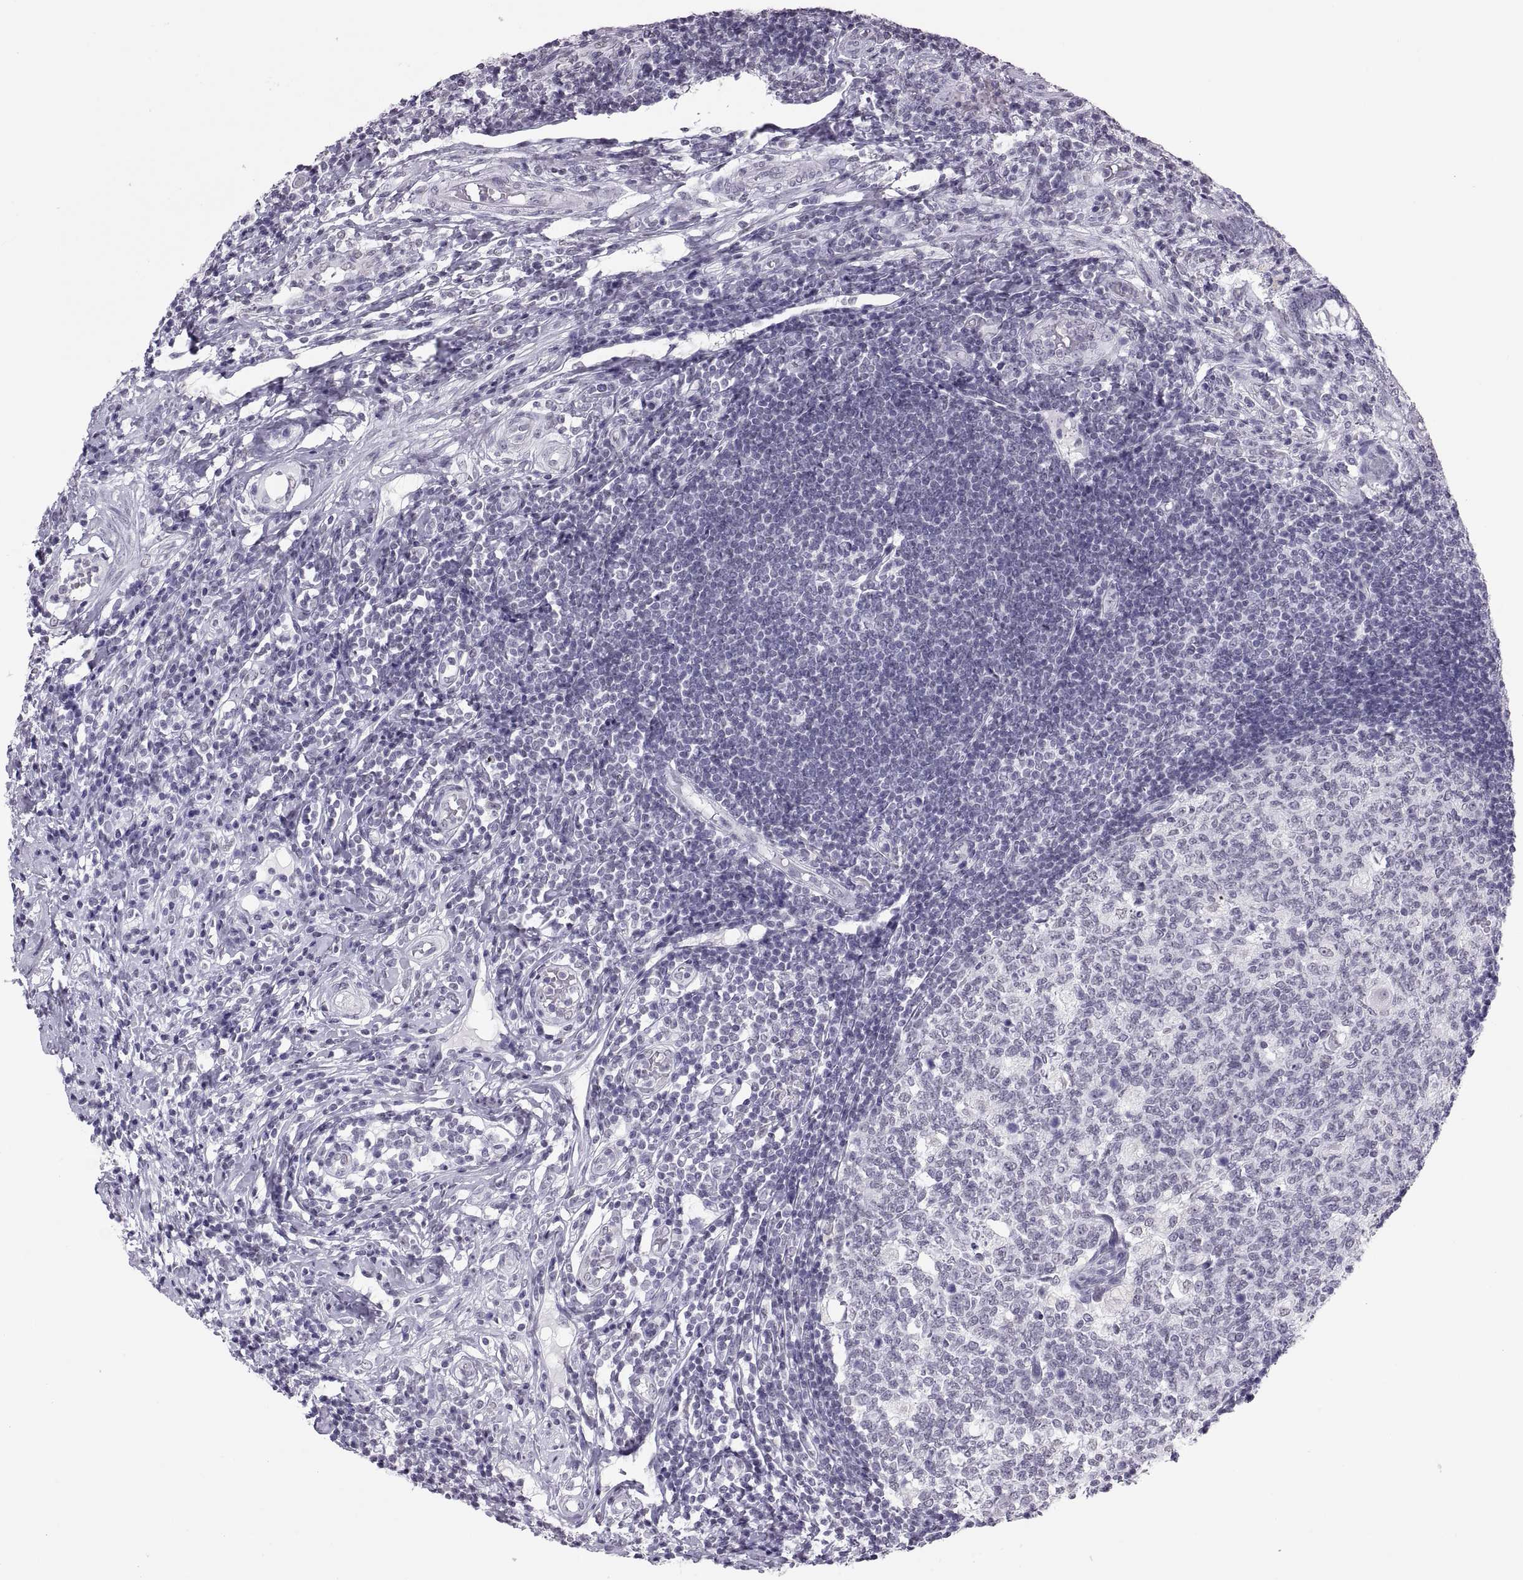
{"staining": {"intensity": "negative", "quantity": "none", "location": "none"}, "tissue": "appendix", "cell_type": "Glandular cells", "image_type": "normal", "snomed": [{"axis": "morphology", "description": "Normal tissue, NOS"}, {"axis": "morphology", "description": "Inflammation, NOS"}, {"axis": "topography", "description": "Appendix"}], "caption": "Immunohistochemistry (IHC) micrograph of normal appendix: appendix stained with DAB (3,3'-diaminobenzidine) exhibits no significant protein staining in glandular cells. (DAB (3,3'-diaminobenzidine) IHC with hematoxylin counter stain).", "gene": "CARTPT", "patient": {"sex": "male", "age": 16}}